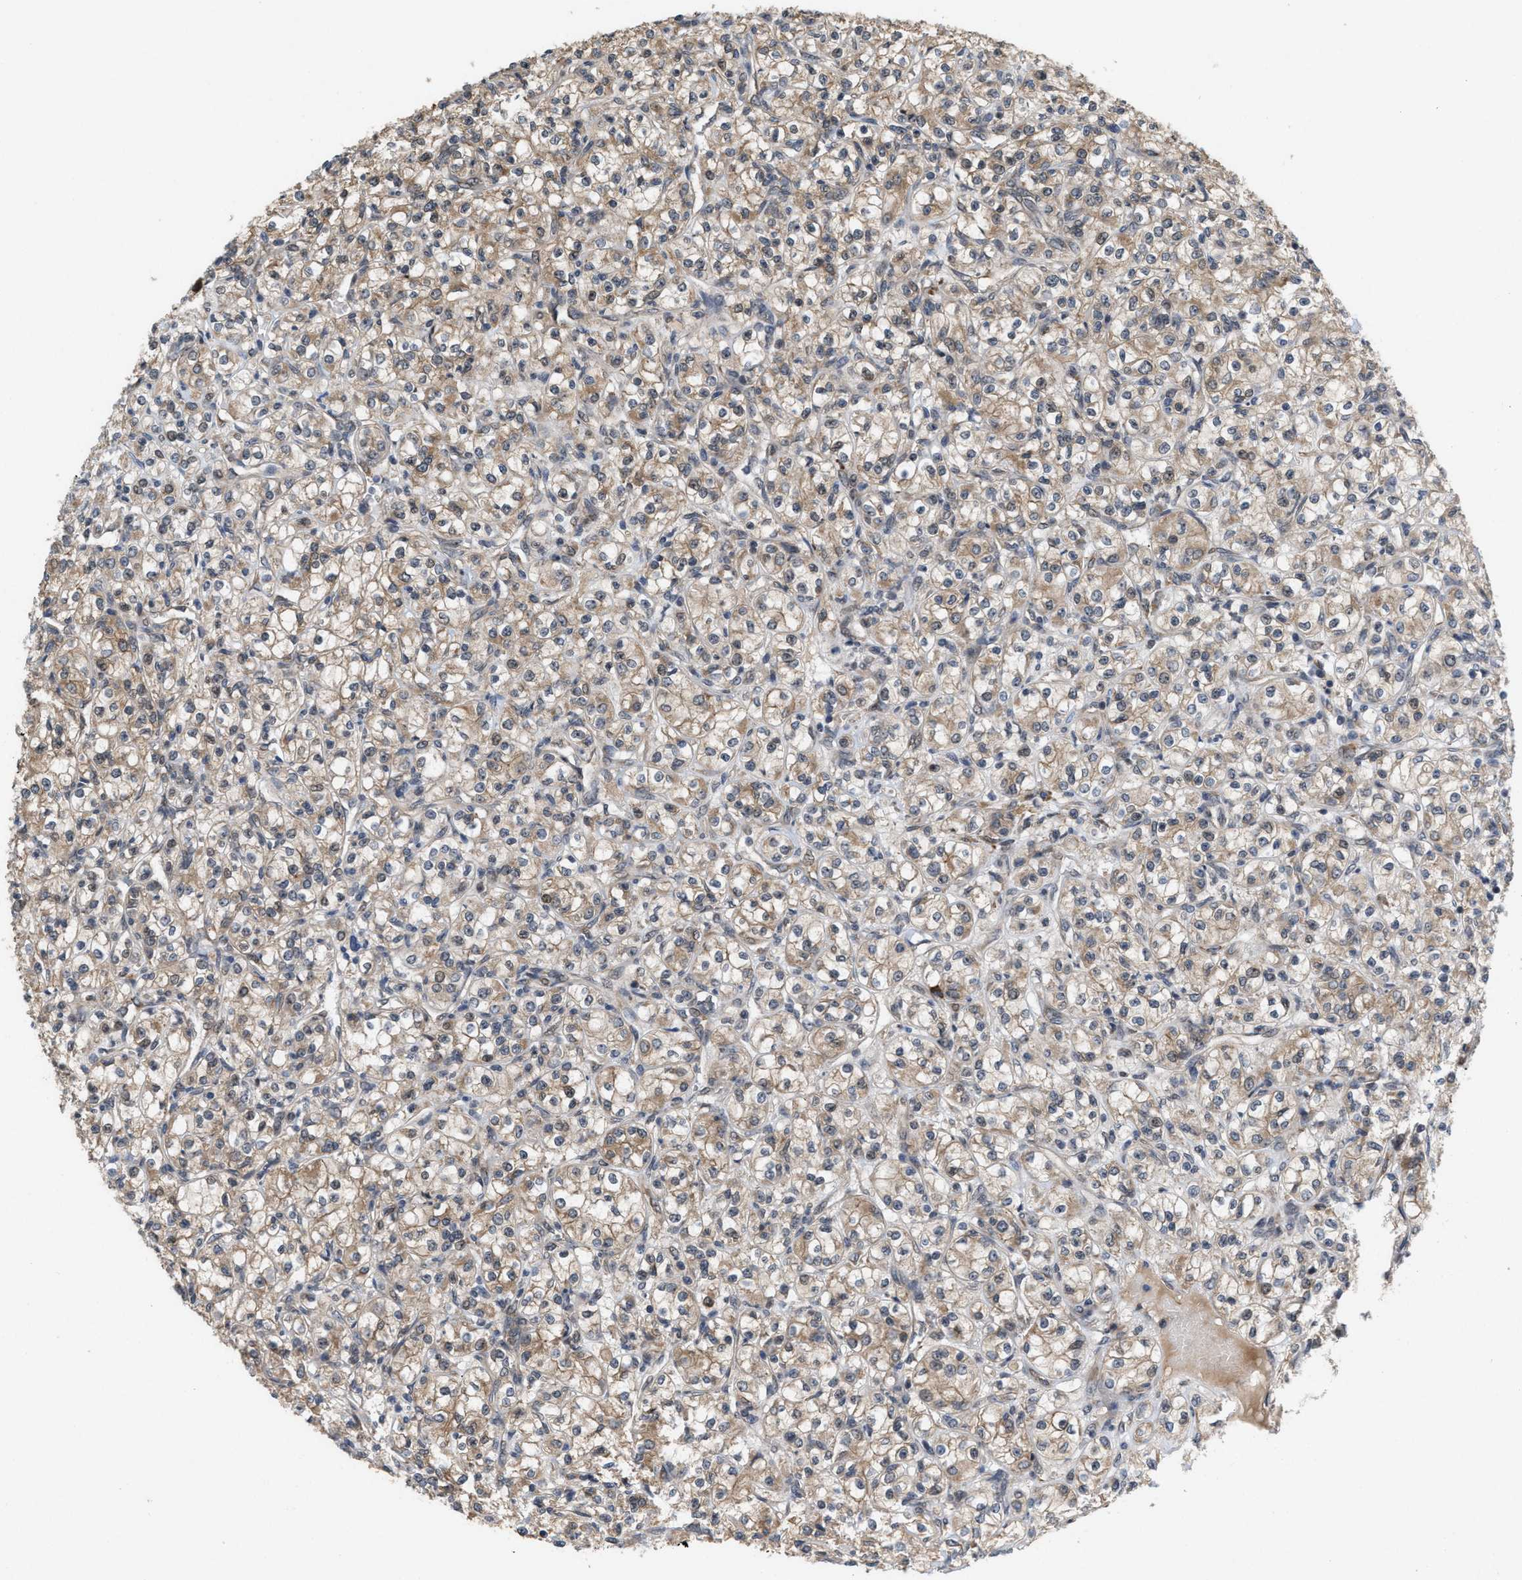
{"staining": {"intensity": "weak", "quantity": ">75%", "location": "cytoplasmic/membranous"}, "tissue": "renal cancer", "cell_type": "Tumor cells", "image_type": "cancer", "snomed": [{"axis": "morphology", "description": "Adenocarcinoma, NOS"}, {"axis": "topography", "description": "Kidney"}], "caption": "The immunohistochemical stain shows weak cytoplasmic/membranous staining in tumor cells of renal adenocarcinoma tissue.", "gene": "MFSD6", "patient": {"sex": "male", "age": 77}}